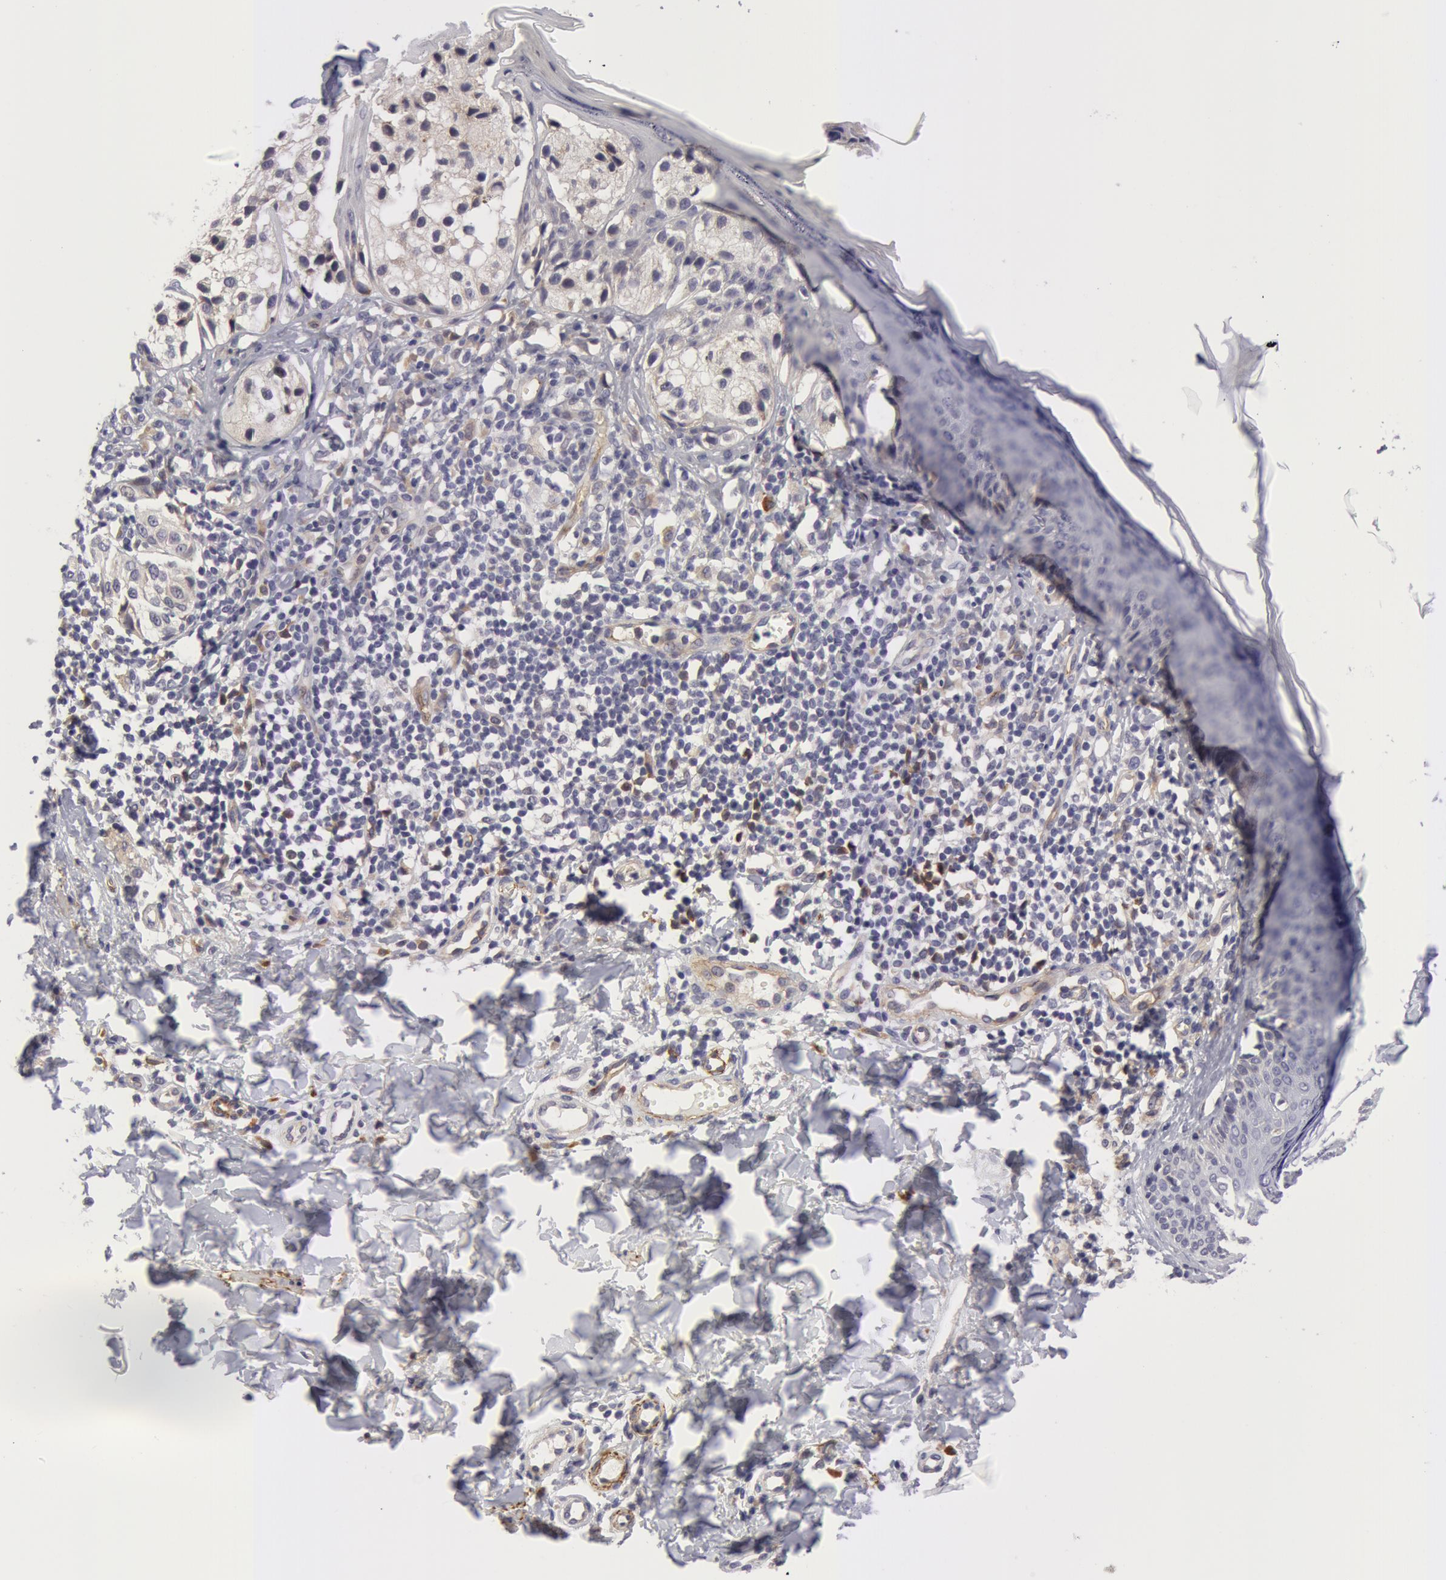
{"staining": {"intensity": "negative", "quantity": "none", "location": "none"}, "tissue": "melanoma", "cell_type": "Tumor cells", "image_type": "cancer", "snomed": [{"axis": "morphology", "description": "Malignant melanoma, NOS"}, {"axis": "topography", "description": "Skin"}], "caption": "DAB (3,3'-diaminobenzidine) immunohistochemical staining of human melanoma exhibits no significant positivity in tumor cells.", "gene": "IL23A", "patient": {"sex": "male", "age": 23}}